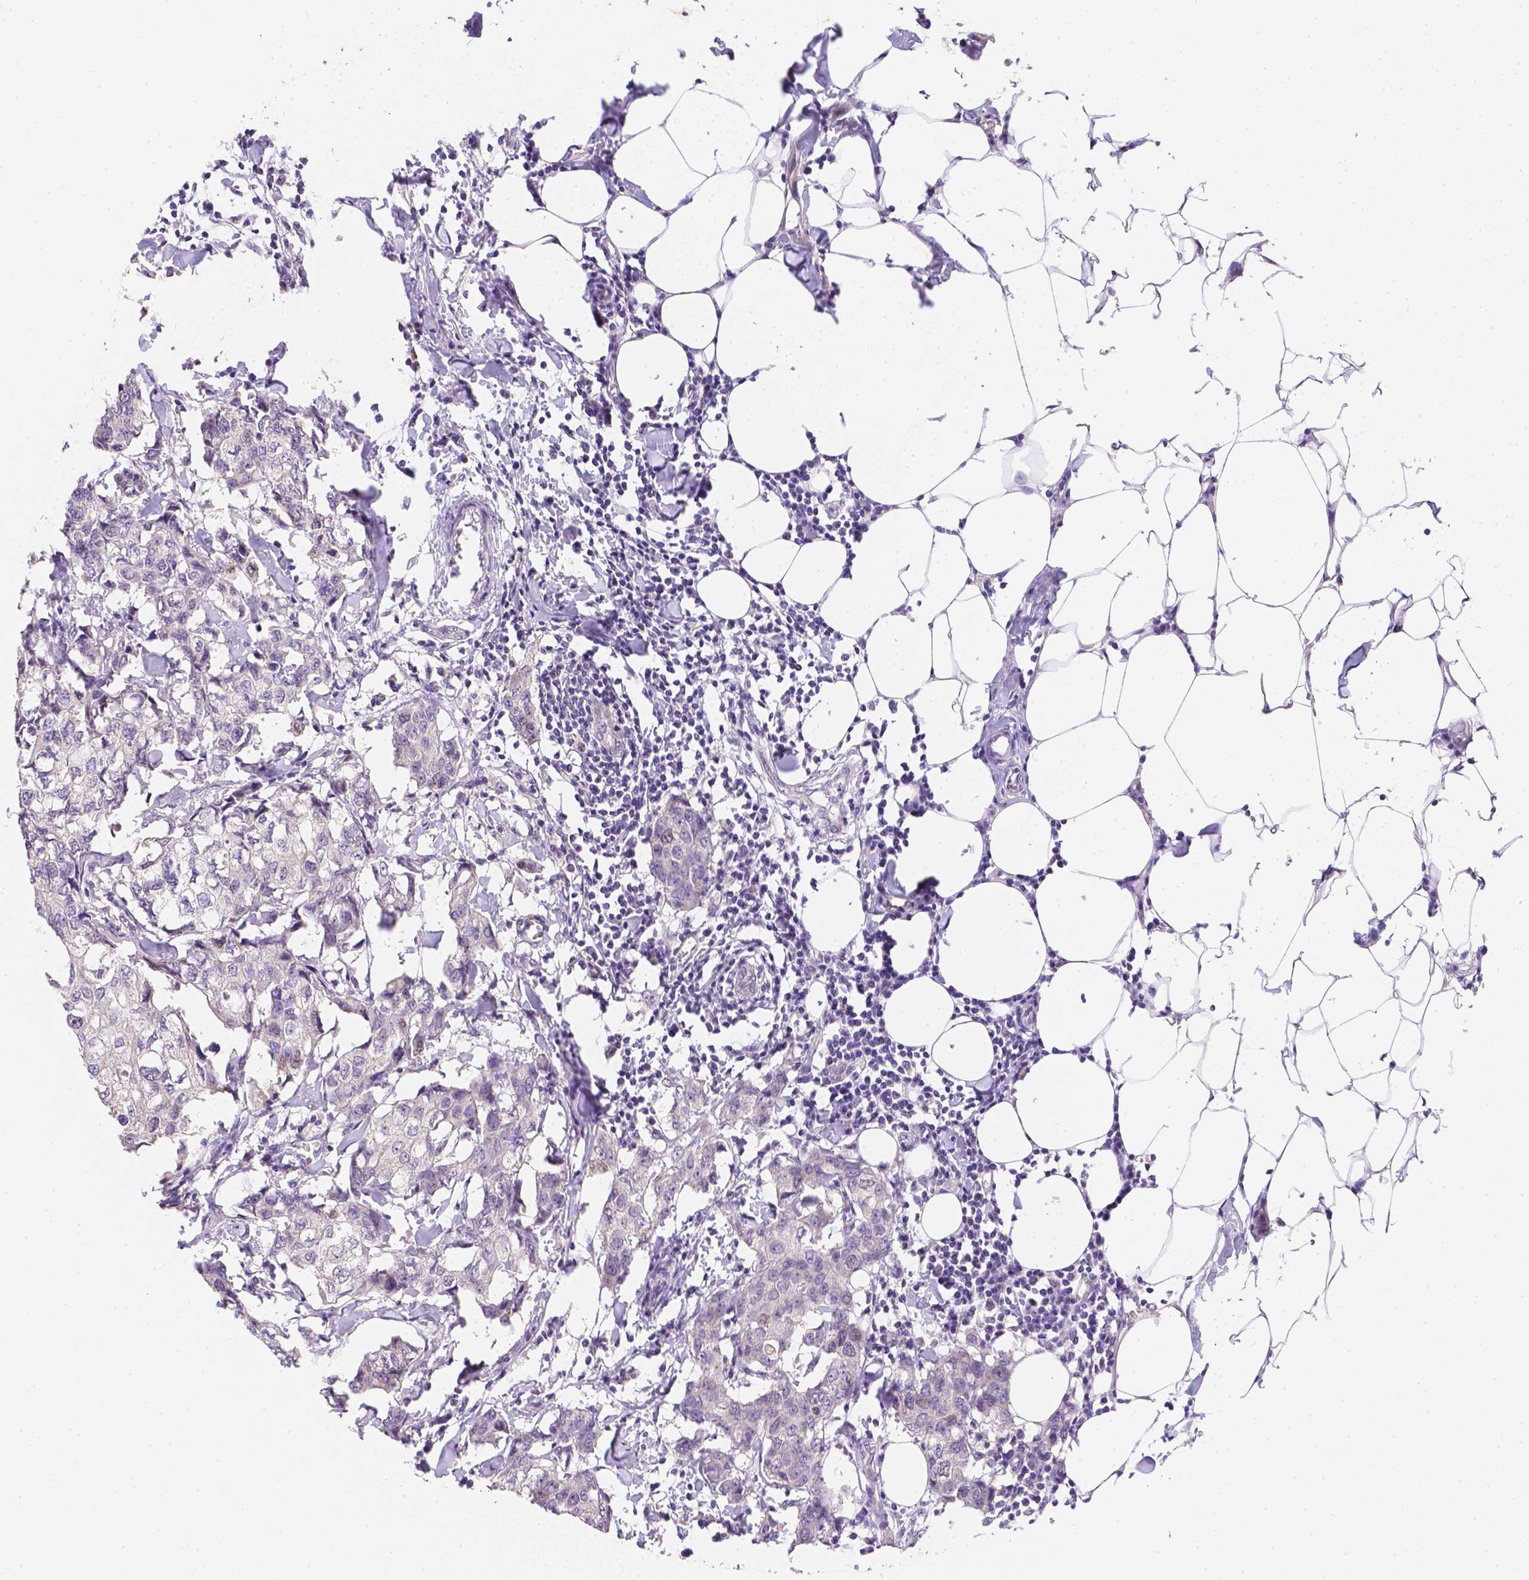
{"staining": {"intensity": "negative", "quantity": "none", "location": "none"}, "tissue": "breast cancer", "cell_type": "Tumor cells", "image_type": "cancer", "snomed": [{"axis": "morphology", "description": "Duct carcinoma"}, {"axis": "topography", "description": "Breast"}], "caption": "High power microscopy histopathology image of an immunohistochemistry micrograph of breast cancer, revealing no significant expression in tumor cells.", "gene": "C10orf67", "patient": {"sex": "female", "age": 27}}